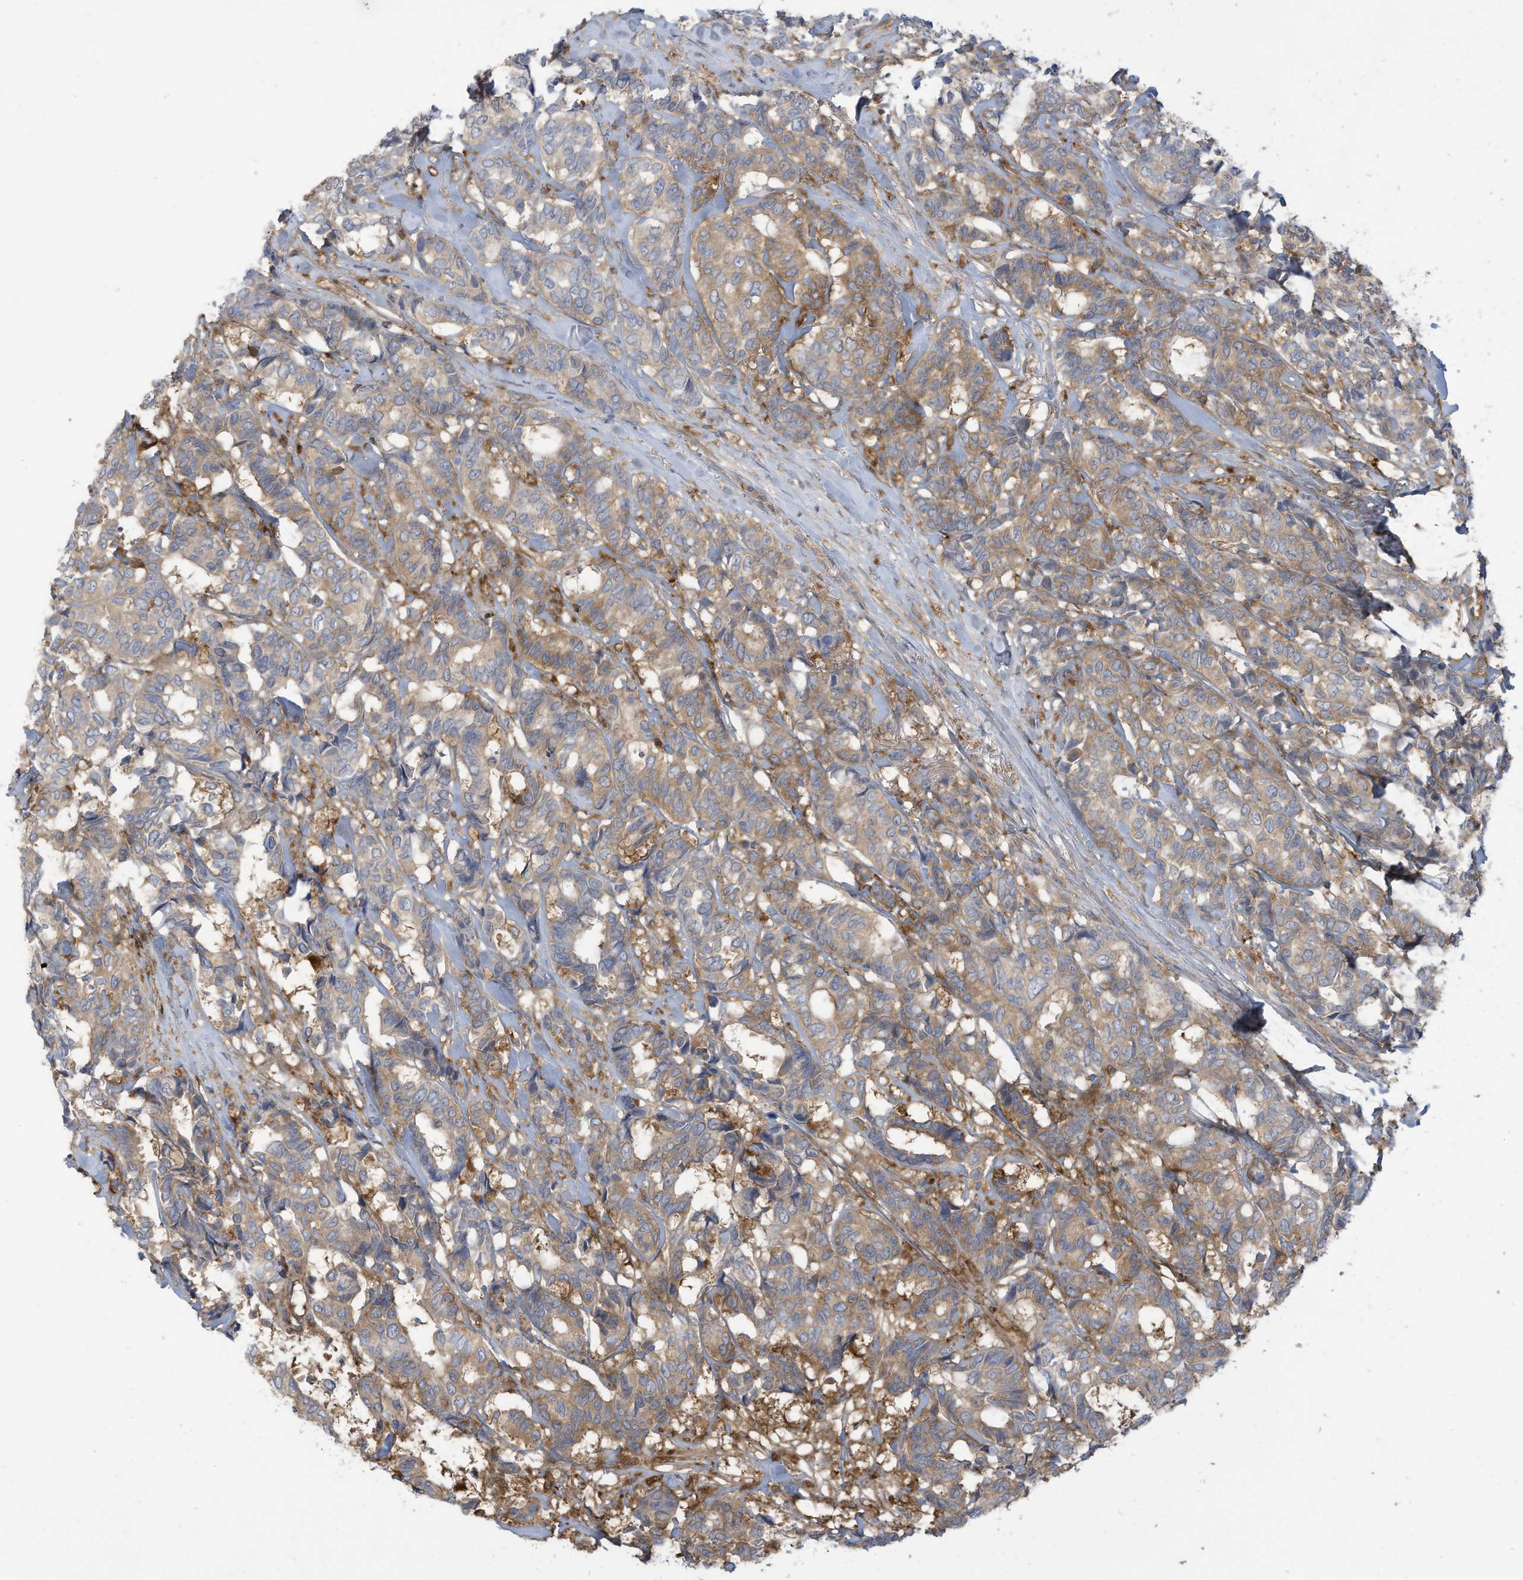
{"staining": {"intensity": "weak", "quantity": ">75%", "location": "cytoplasmic/membranous"}, "tissue": "breast cancer", "cell_type": "Tumor cells", "image_type": "cancer", "snomed": [{"axis": "morphology", "description": "Duct carcinoma"}, {"axis": "topography", "description": "Breast"}], "caption": "Immunohistochemistry (IHC) photomicrograph of human breast cancer (invasive ductal carcinoma) stained for a protein (brown), which shows low levels of weak cytoplasmic/membranous staining in about >75% of tumor cells.", "gene": "ADI1", "patient": {"sex": "female", "age": 87}}